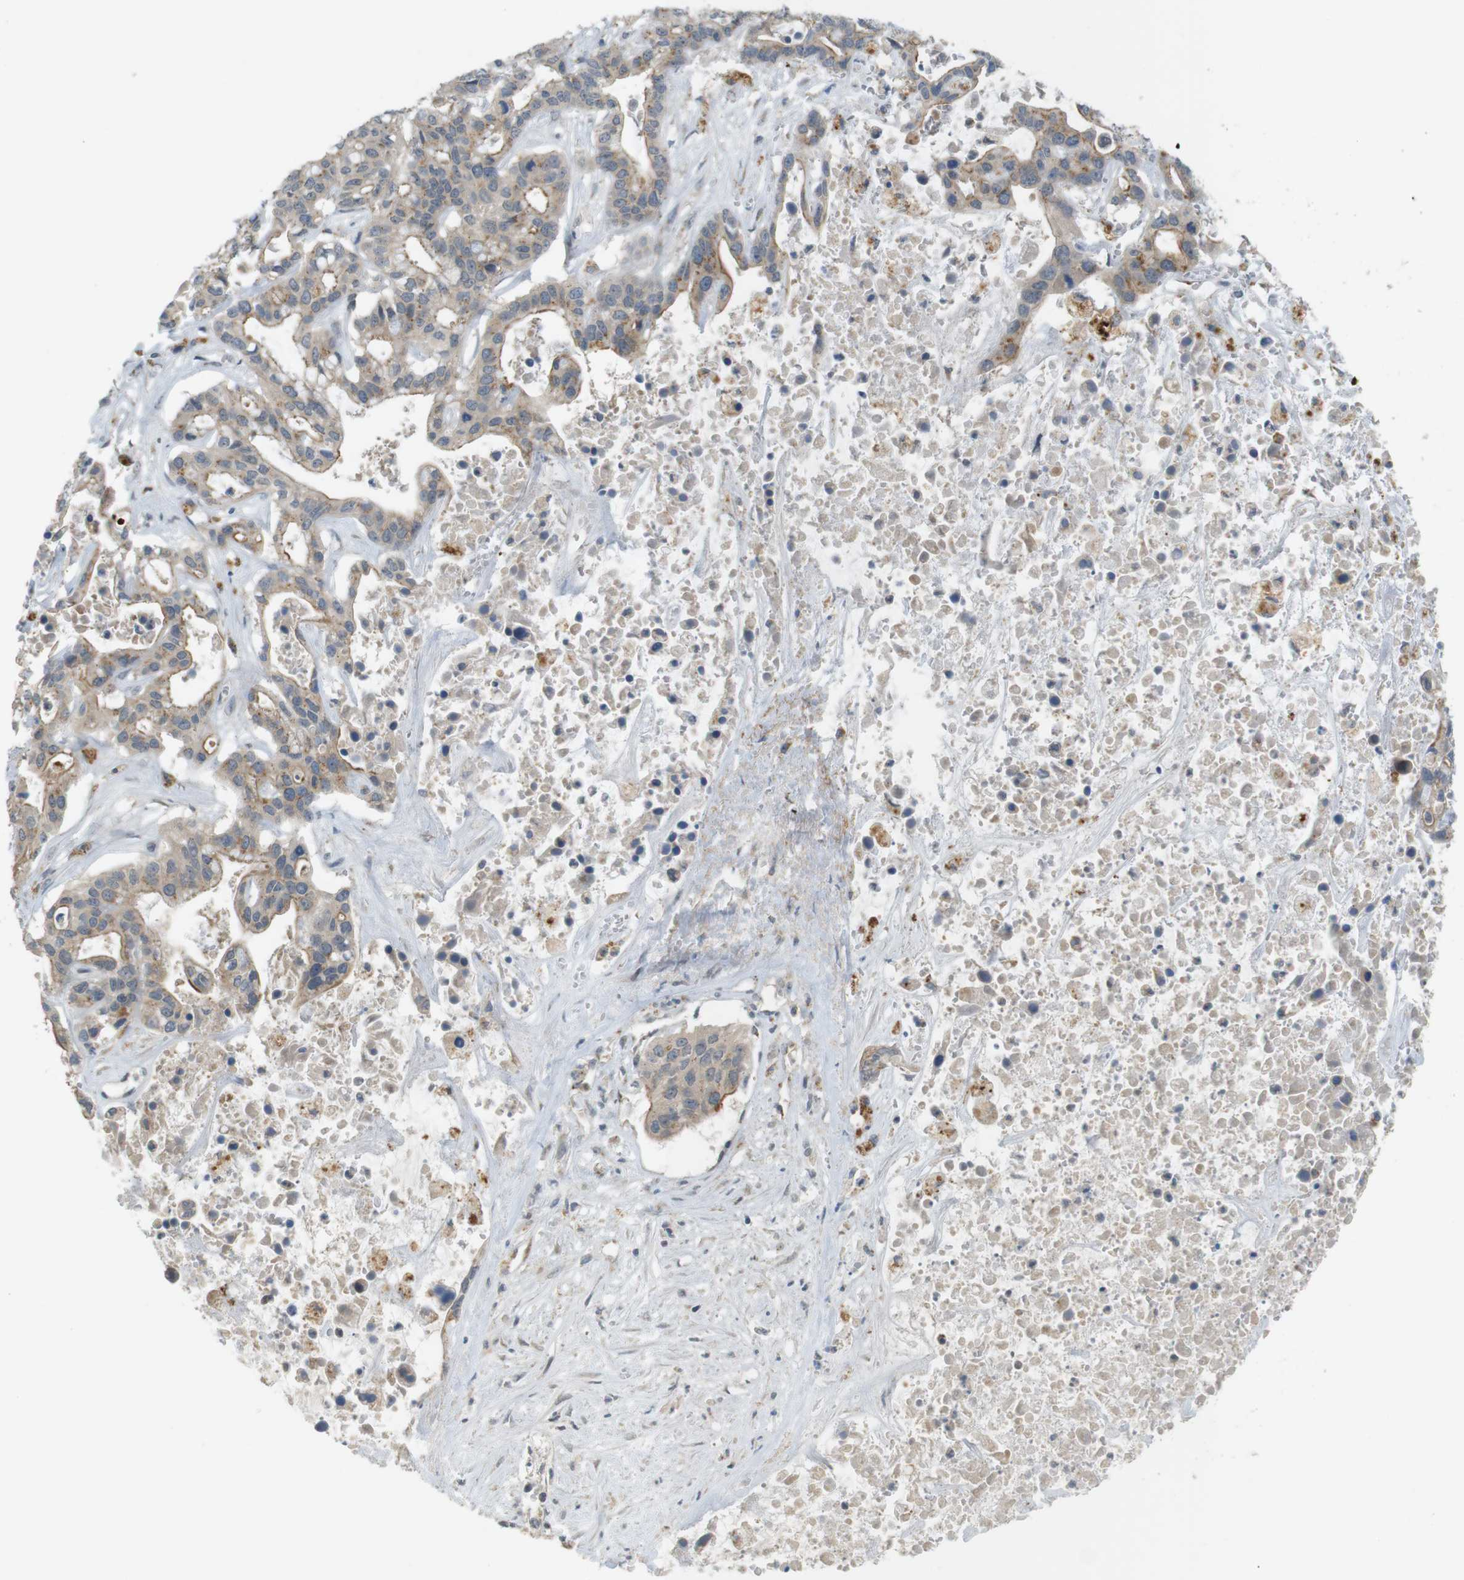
{"staining": {"intensity": "moderate", "quantity": "25%-75%", "location": "cytoplasmic/membranous"}, "tissue": "liver cancer", "cell_type": "Tumor cells", "image_type": "cancer", "snomed": [{"axis": "morphology", "description": "Cholangiocarcinoma"}, {"axis": "topography", "description": "Liver"}], "caption": "Cholangiocarcinoma (liver) tissue reveals moderate cytoplasmic/membranous staining in about 25%-75% of tumor cells, visualized by immunohistochemistry.", "gene": "UGT8", "patient": {"sex": "female", "age": 65}}